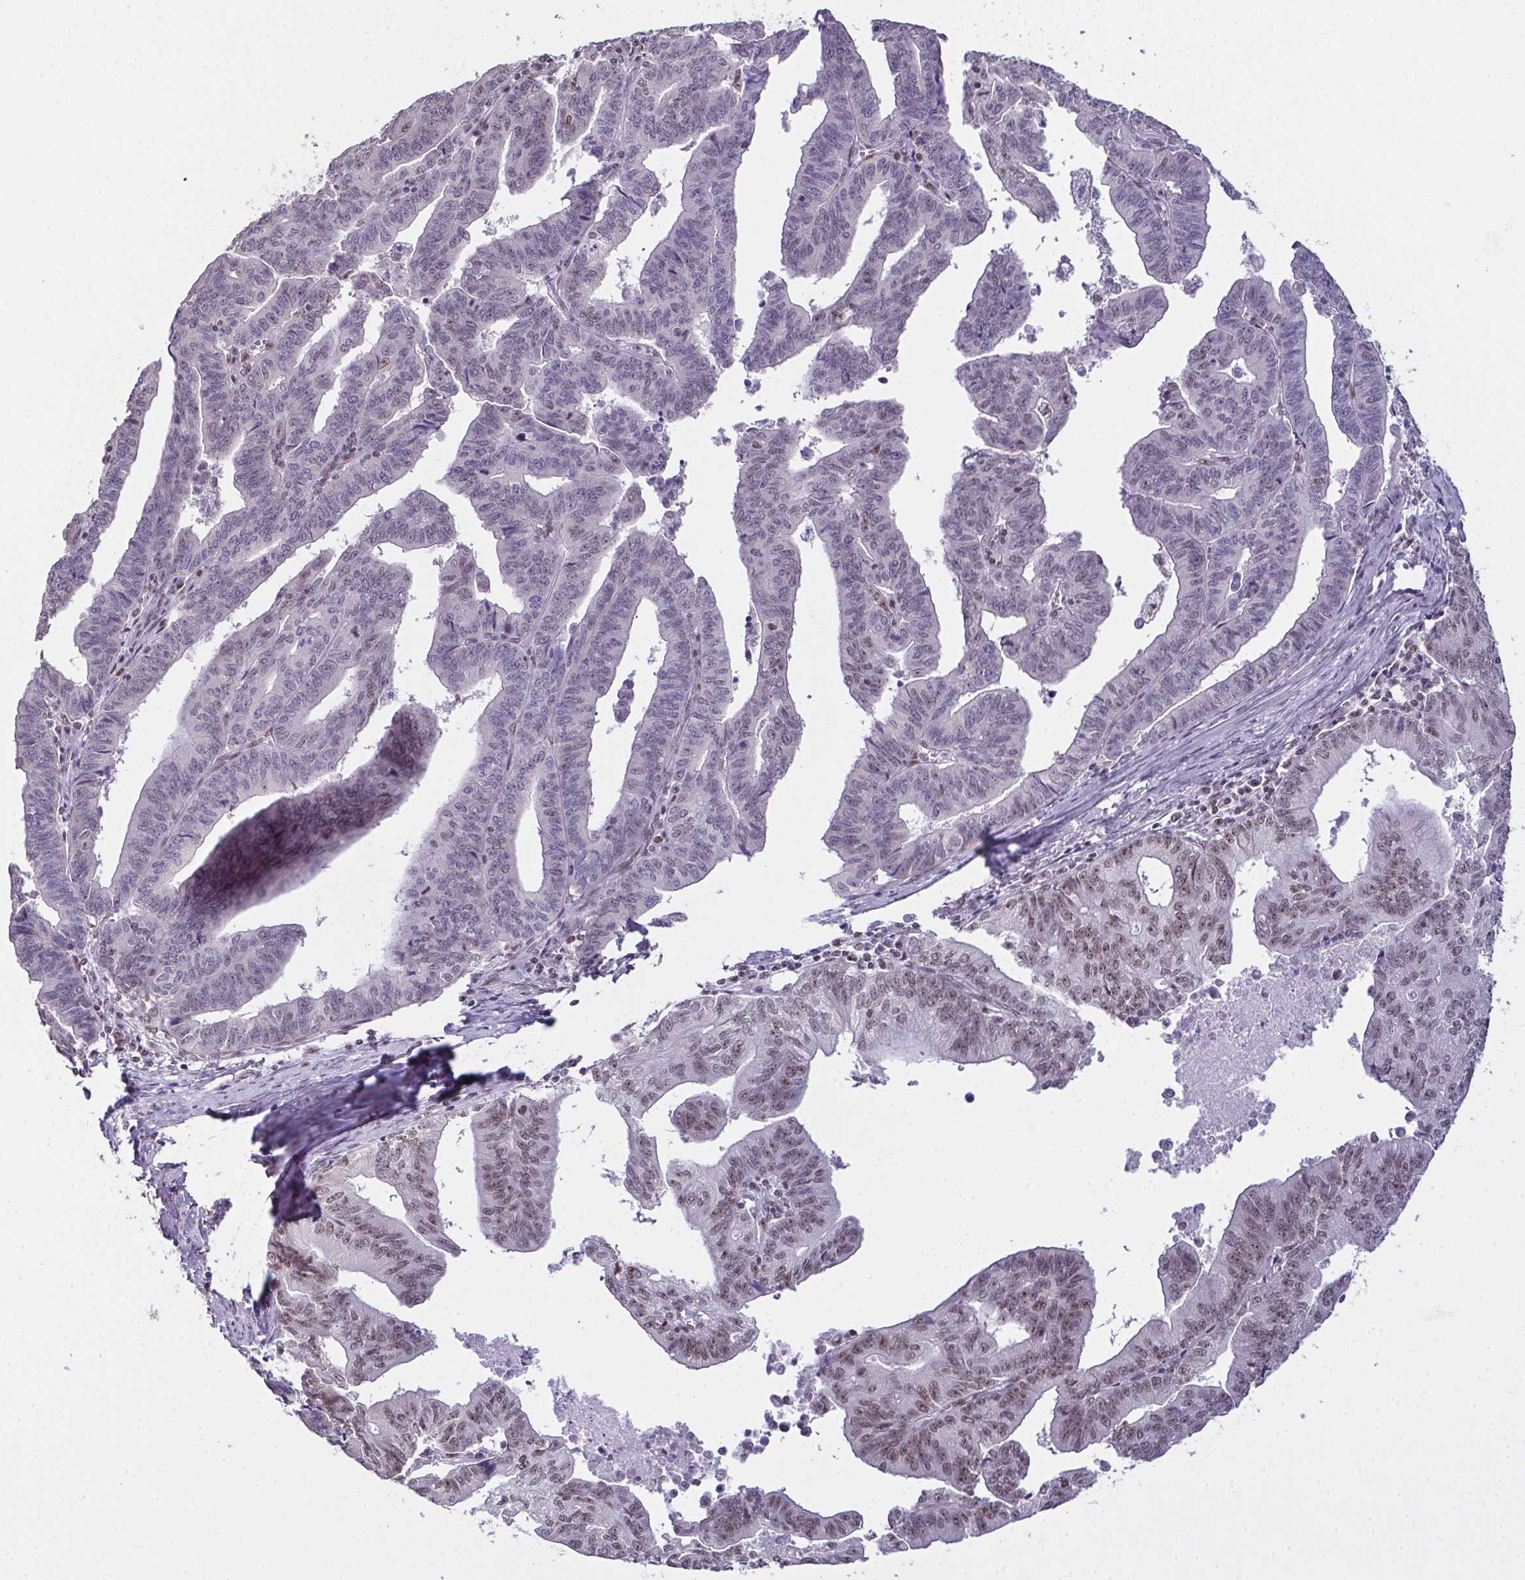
{"staining": {"intensity": "weak", "quantity": "25%-75%", "location": "nuclear"}, "tissue": "endometrial cancer", "cell_type": "Tumor cells", "image_type": "cancer", "snomed": [{"axis": "morphology", "description": "Adenocarcinoma, NOS"}, {"axis": "topography", "description": "Endometrium"}], "caption": "This histopathology image reveals immunohistochemistry staining of human adenocarcinoma (endometrial), with low weak nuclear positivity in approximately 25%-75% of tumor cells.", "gene": "ZNF800", "patient": {"sex": "female", "age": 65}}